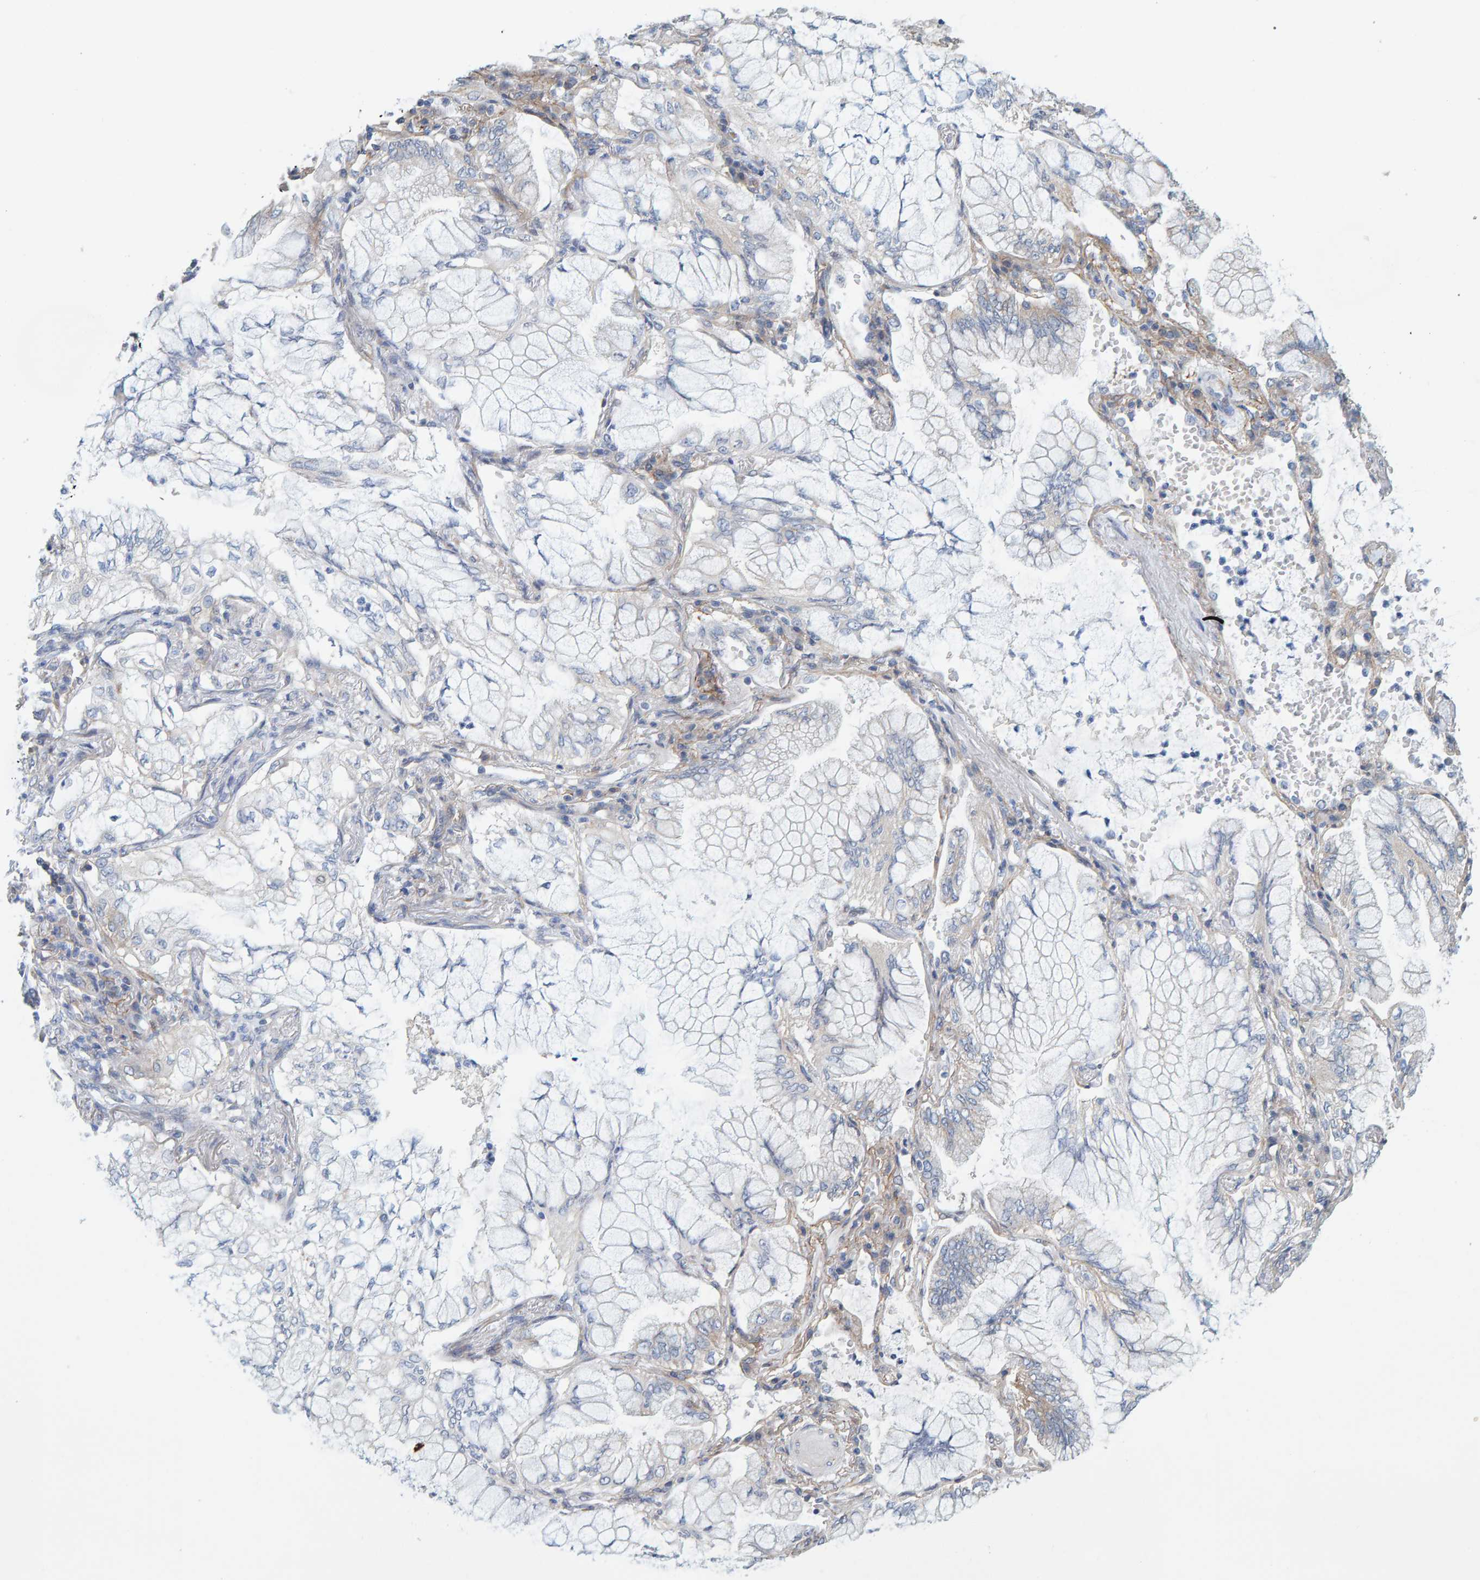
{"staining": {"intensity": "negative", "quantity": "none", "location": "none"}, "tissue": "lung cancer", "cell_type": "Tumor cells", "image_type": "cancer", "snomed": [{"axis": "morphology", "description": "Adenocarcinoma, NOS"}, {"axis": "topography", "description": "Lung"}], "caption": "Protein analysis of lung adenocarcinoma reveals no significant positivity in tumor cells.", "gene": "RGP1", "patient": {"sex": "female", "age": 70}}